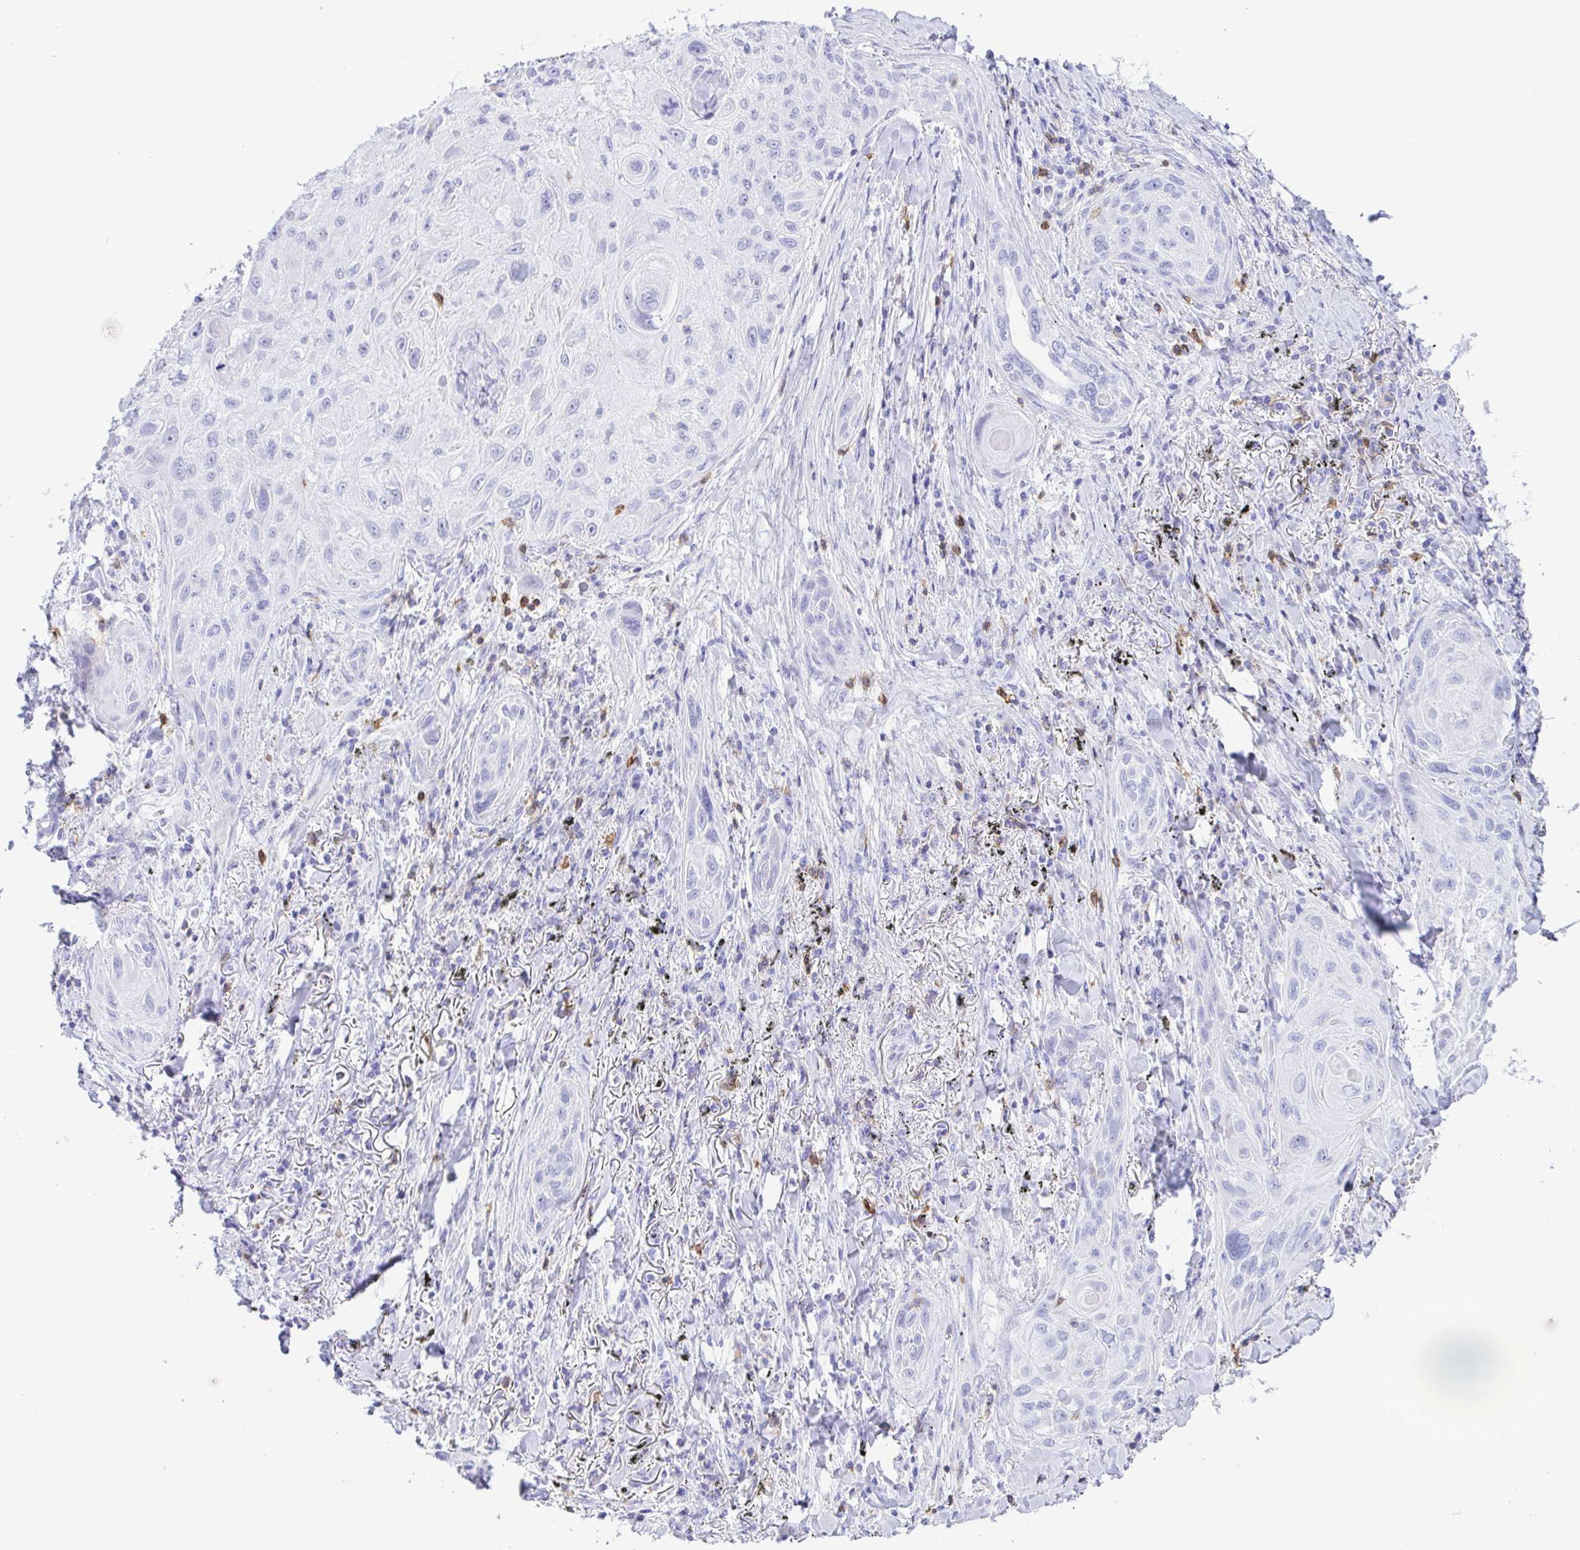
{"staining": {"intensity": "negative", "quantity": "none", "location": "none"}, "tissue": "lung cancer", "cell_type": "Tumor cells", "image_type": "cancer", "snomed": [{"axis": "morphology", "description": "Squamous cell carcinoma, NOS"}, {"axis": "topography", "description": "Lung"}], "caption": "High magnification brightfield microscopy of lung cancer stained with DAB (3,3'-diaminobenzidine) (brown) and counterstained with hematoxylin (blue): tumor cells show no significant expression. (Brightfield microscopy of DAB immunohistochemistry at high magnification).", "gene": "CD5", "patient": {"sex": "male", "age": 79}}